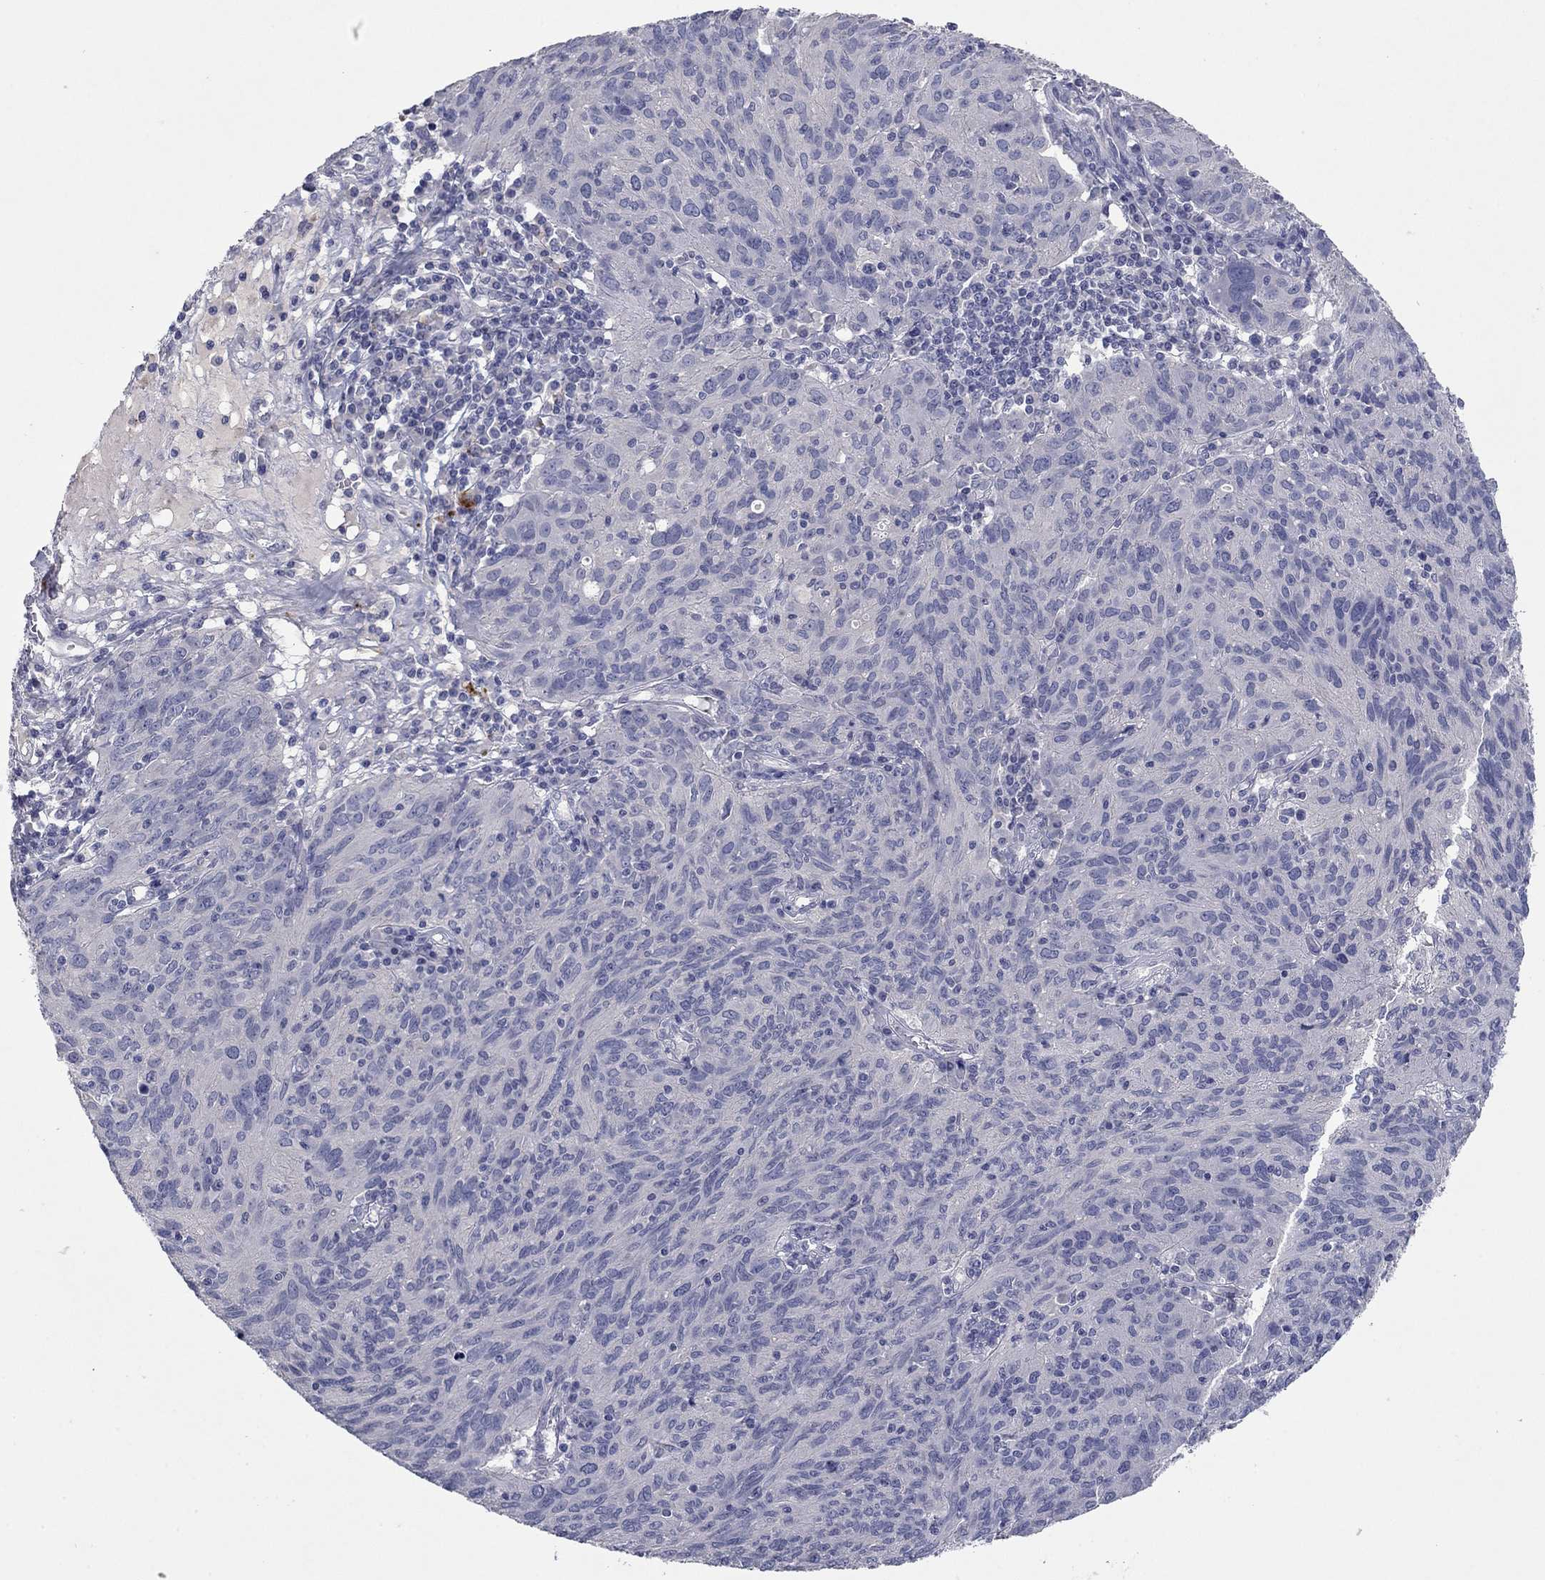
{"staining": {"intensity": "negative", "quantity": "none", "location": "none"}, "tissue": "ovarian cancer", "cell_type": "Tumor cells", "image_type": "cancer", "snomed": [{"axis": "morphology", "description": "Carcinoma, endometroid"}, {"axis": "topography", "description": "Ovary"}], "caption": "Immunohistochemistry (IHC) histopathology image of ovarian endometroid carcinoma stained for a protein (brown), which reveals no positivity in tumor cells.", "gene": "CNTNAP4", "patient": {"sex": "female", "age": 50}}